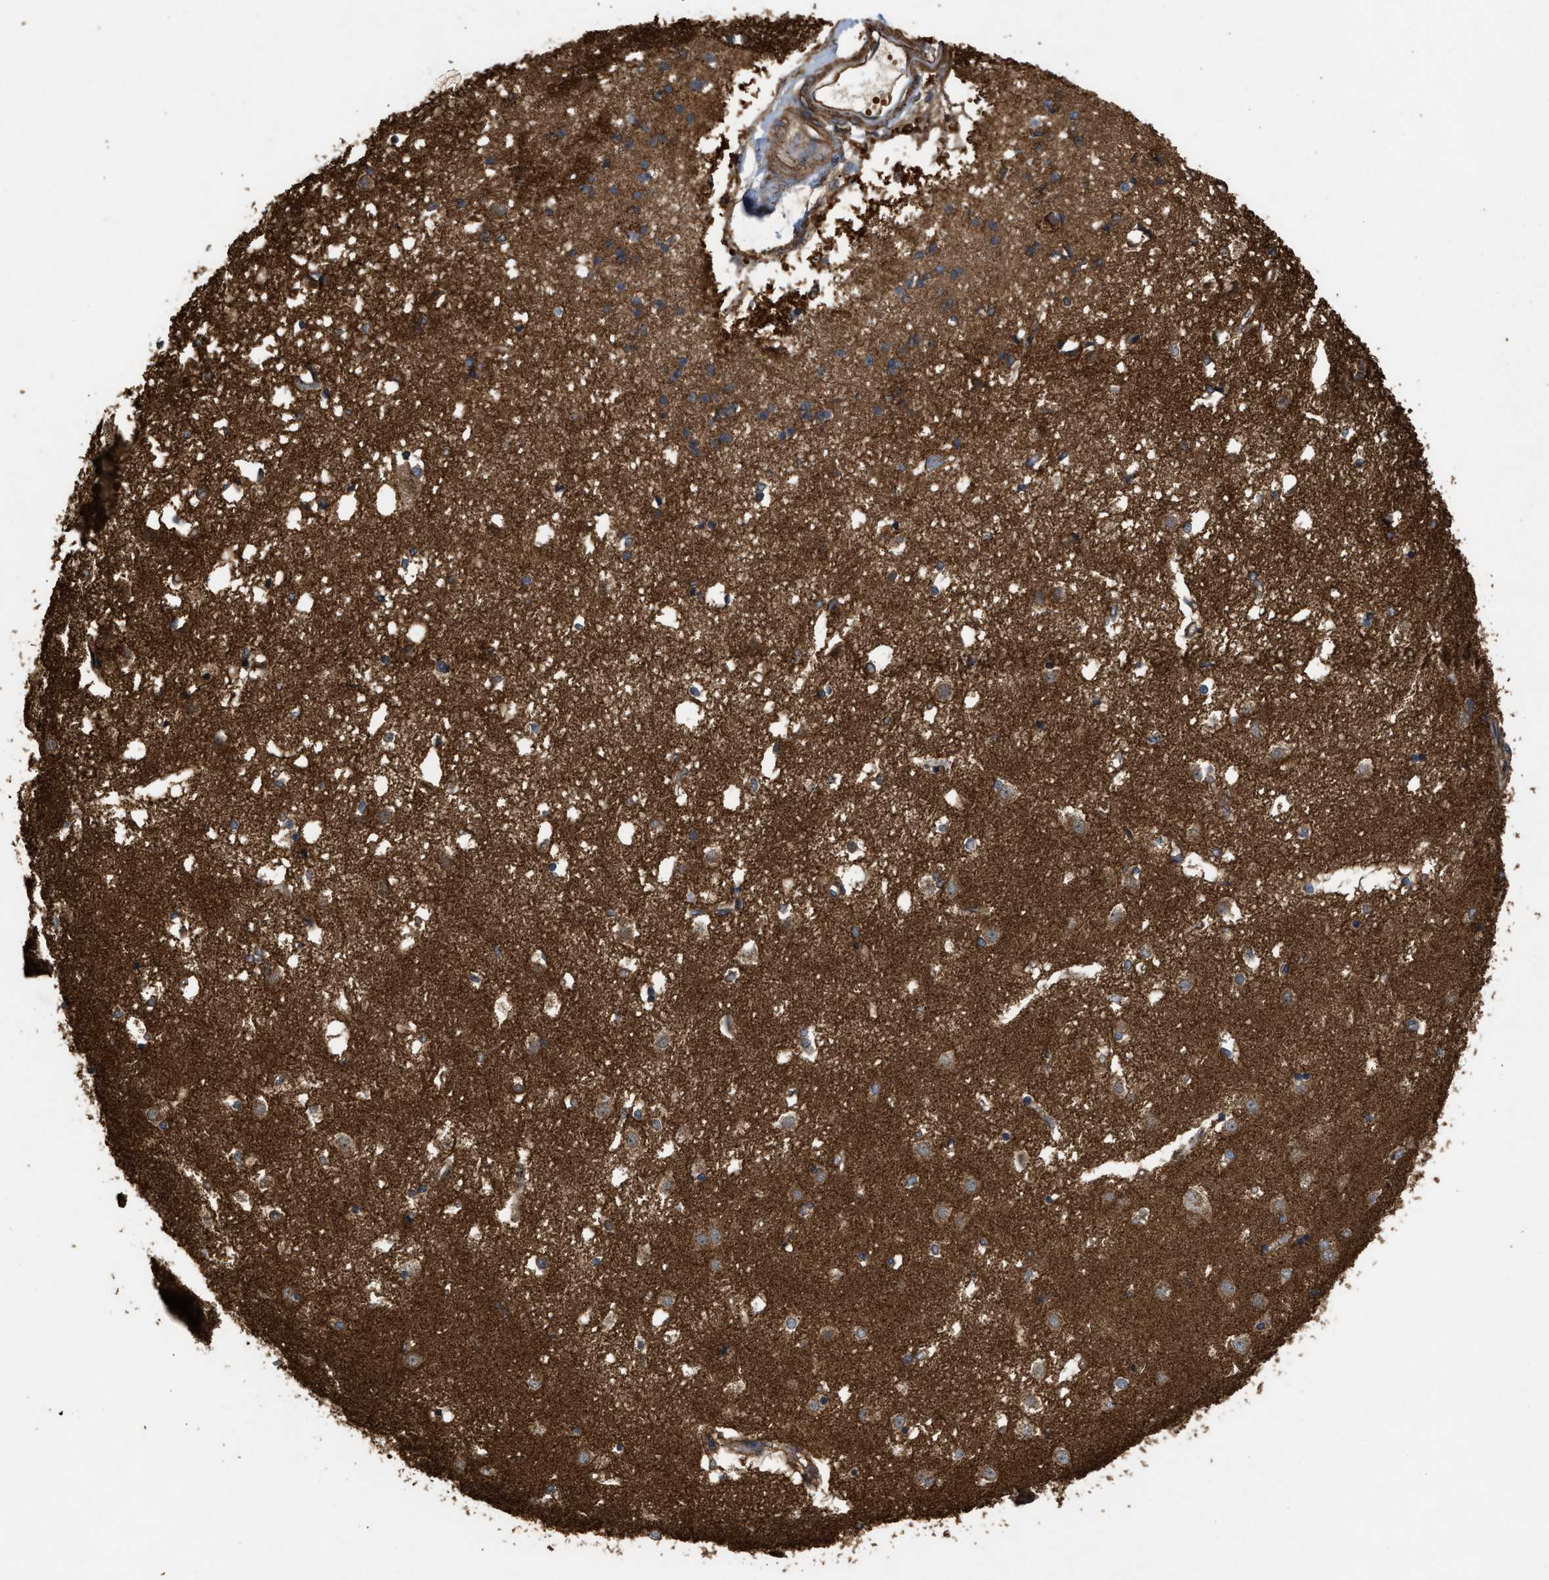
{"staining": {"intensity": "moderate", "quantity": ">75%", "location": "cytoplasmic/membranous"}, "tissue": "caudate", "cell_type": "Glial cells", "image_type": "normal", "snomed": [{"axis": "morphology", "description": "Normal tissue, NOS"}, {"axis": "topography", "description": "Lateral ventricle wall"}], "caption": "Protein expression analysis of normal caudate exhibits moderate cytoplasmic/membranous positivity in about >75% of glial cells. Immunohistochemistry stains the protein of interest in brown and the nuclei are stained blue.", "gene": "GNB4", "patient": {"sex": "male", "age": 45}}